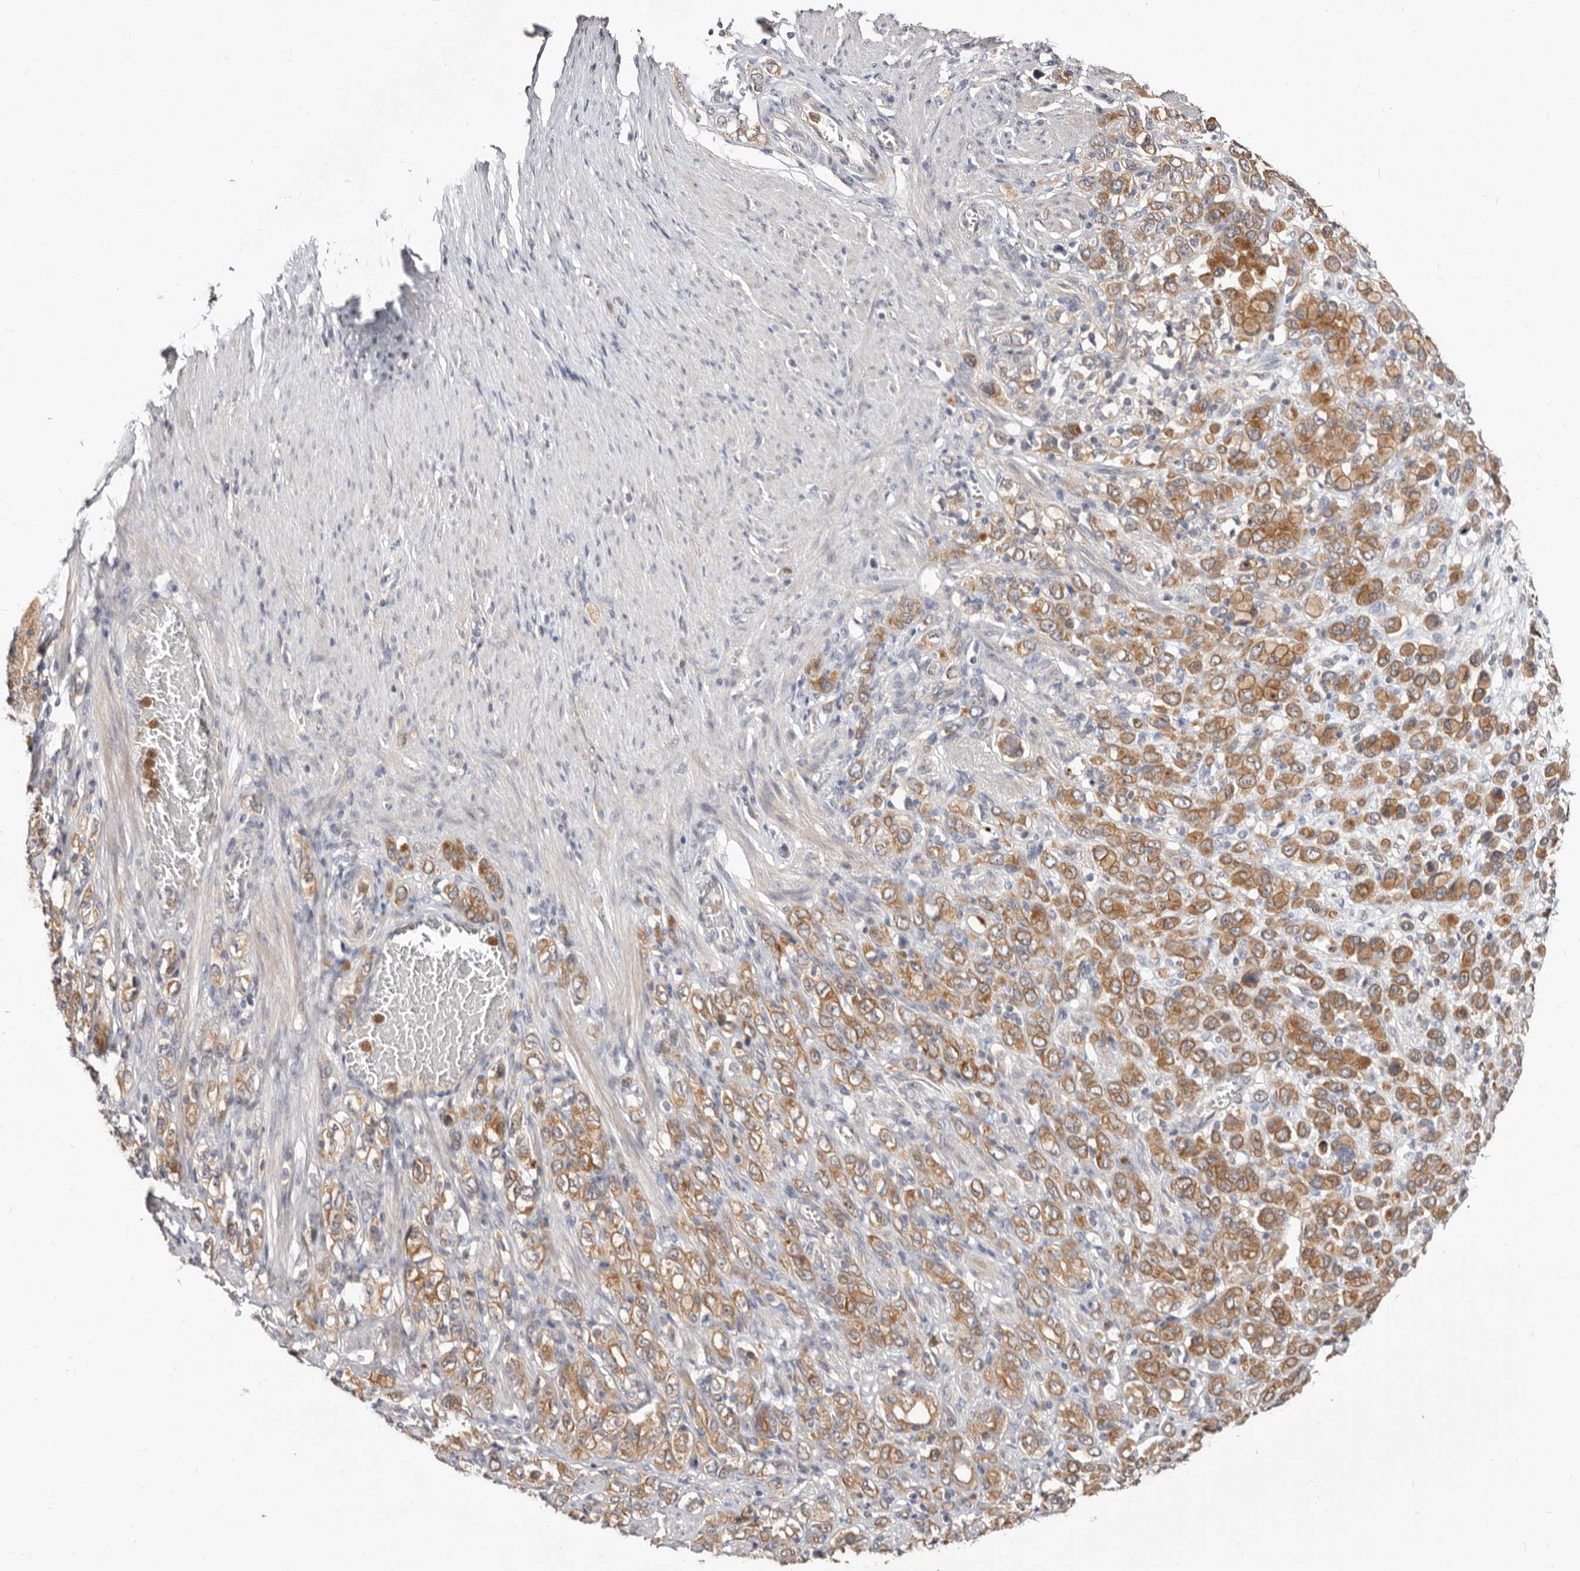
{"staining": {"intensity": "moderate", "quantity": ">75%", "location": "cytoplasmic/membranous"}, "tissue": "stomach cancer", "cell_type": "Tumor cells", "image_type": "cancer", "snomed": [{"axis": "morphology", "description": "Adenocarcinoma, NOS"}, {"axis": "topography", "description": "Stomach"}], "caption": "High-magnification brightfield microscopy of stomach adenocarcinoma stained with DAB (brown) and counterstained with hematoxylin (blue). tumor cells exhibit moderate cytoplasmic/membranous positivity is seen in about>75% of cells. The staining was performed using DAB, with brown indicating positive protein expression. Nuclei are stained blue with hematoxylin.", "gene": "TC2N", "patient": {"sex": "female", "age": 65}}